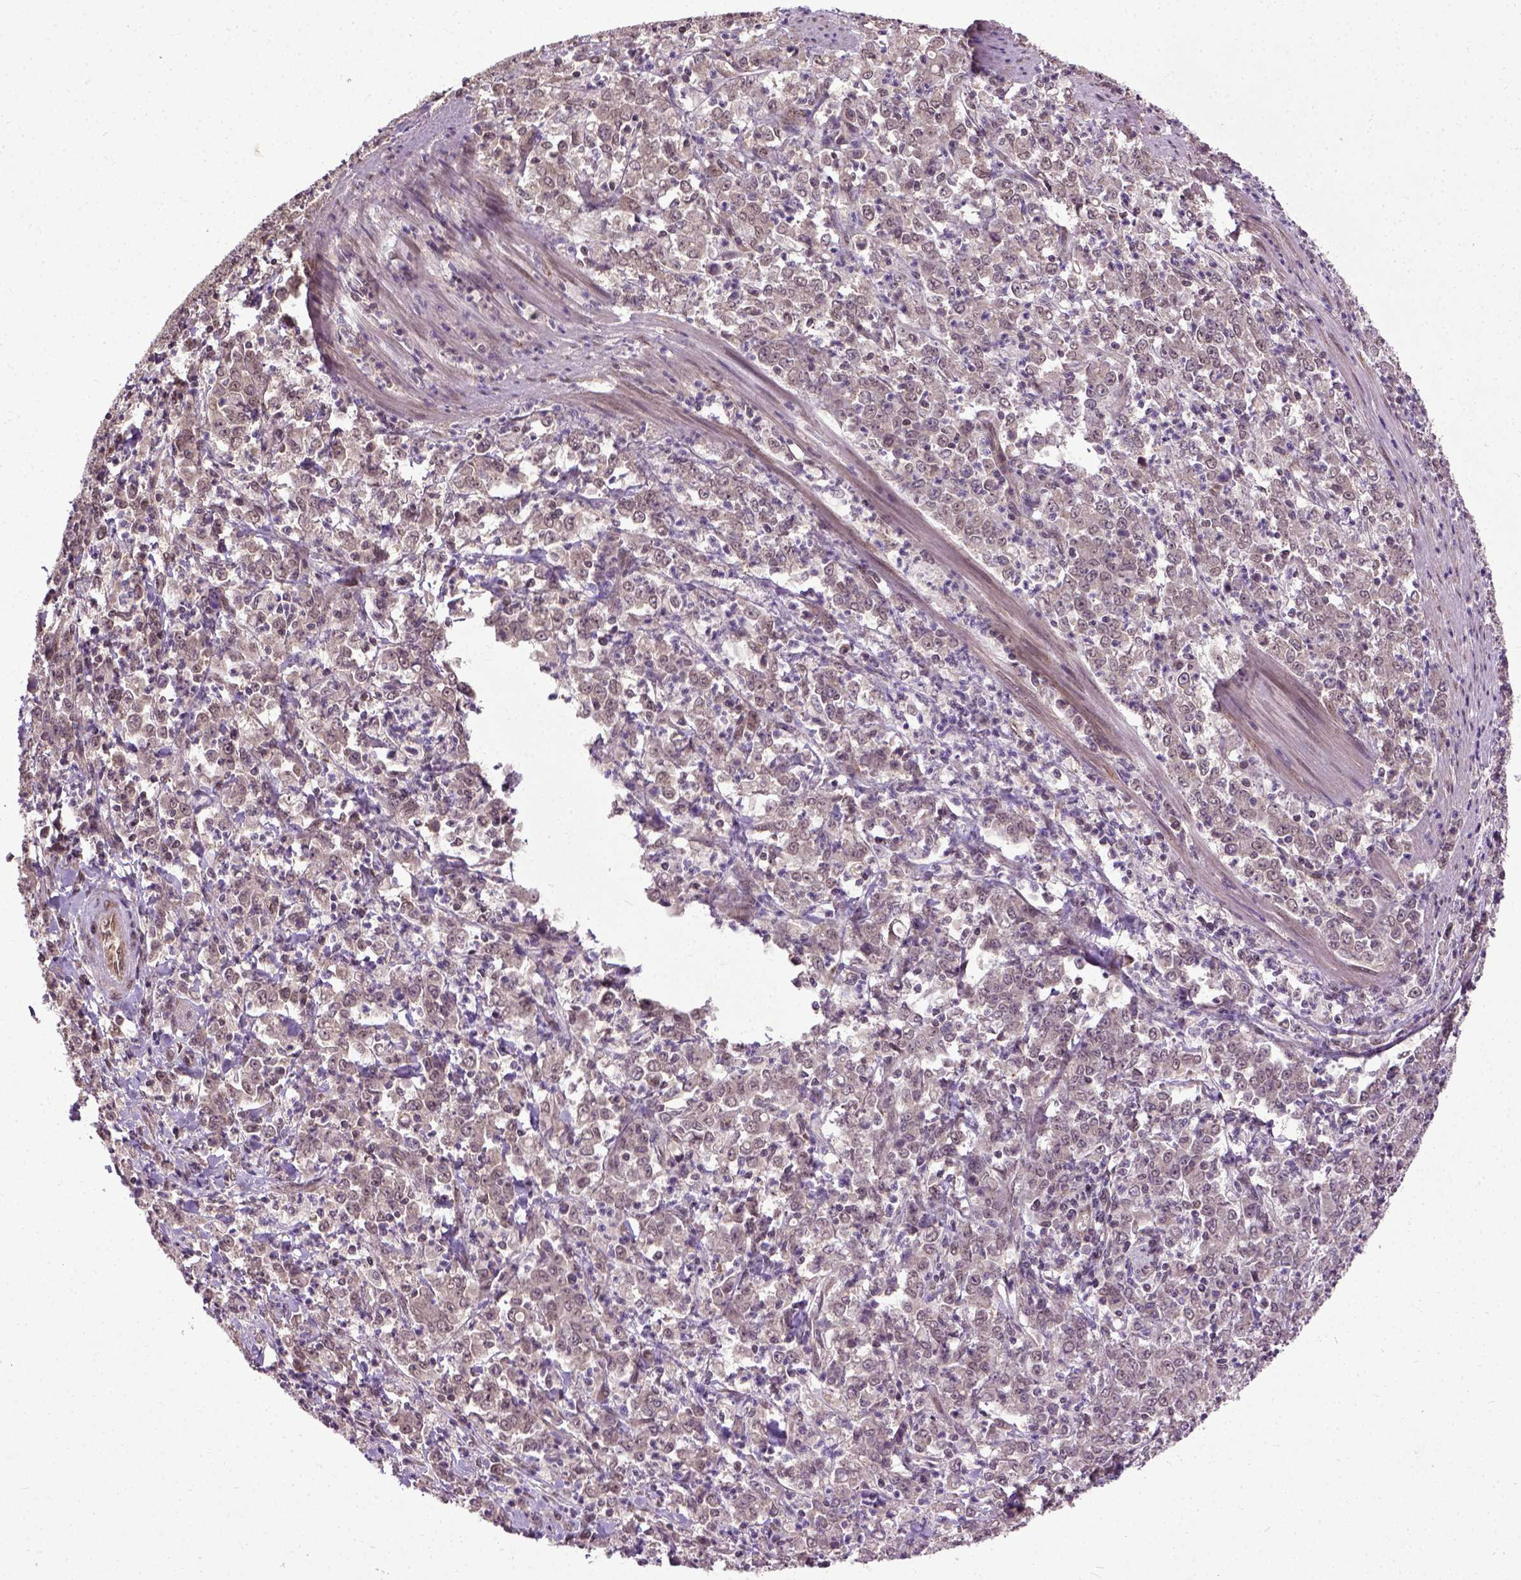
{"staining": {"intensity": "weak", "quantity": ">75%", "location": "cytoplasmic/membranous"}, "tissue": "stomach cancer", "cell_type": "Tumor cells", "image_type": "cancer", "snomed": [{"axis": "morphology", "description": "Adenocarcinoma, NOS"}, {"axis": "topography", "description": "Stomach, lower"}], "caption": "Human stomach adenocarcinoma stained with a brown dye reveals weak cytoplasmic/membranous positive expression in about >75% of tumor cells.", "gene": "UBA3", "patient": {"sex": "female", "age": 71}}